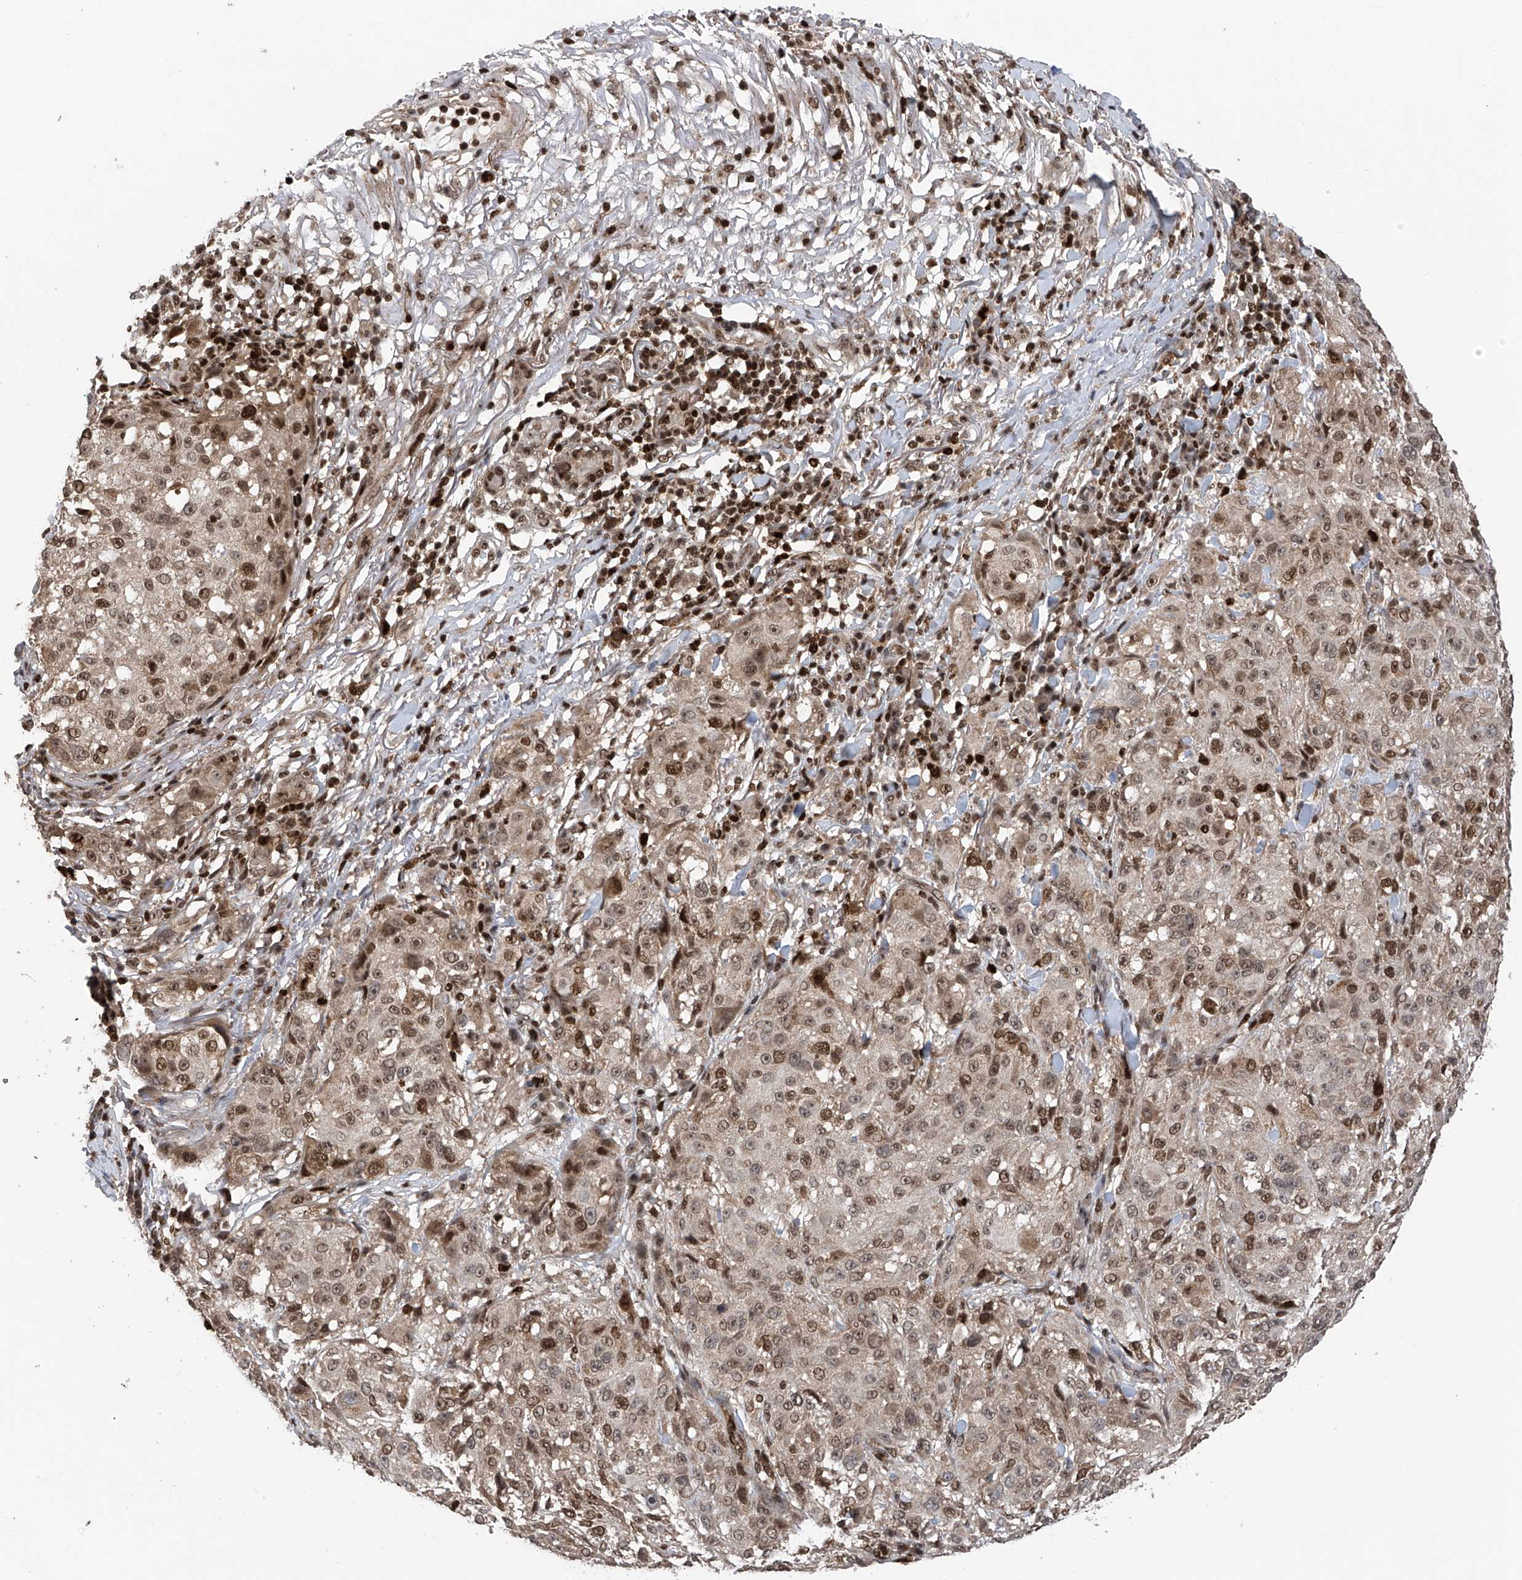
{"staining": {"intensity": "moderate", "quantity": ">75%", "location": "nuclear"}, "tissue": "melanoma", "cell_type": "Tumor cells", "image_type": "cancer", "snomed": [{"axis": "morphology", "description": "Necrosis, NOS"}, {"axis": "morphology", "description": "Malignant melanoma, NOS"}, {"axis": "topography", "description": "Skin"}], "caption": "This image displays immunohistochemistry (IHC) staining of human malignant melanoma, with medium moderate nuclear expression in about >75% of tumor cells.", "gene": "DNAJC9", "patient": {"sex": "female", "age": 87}}